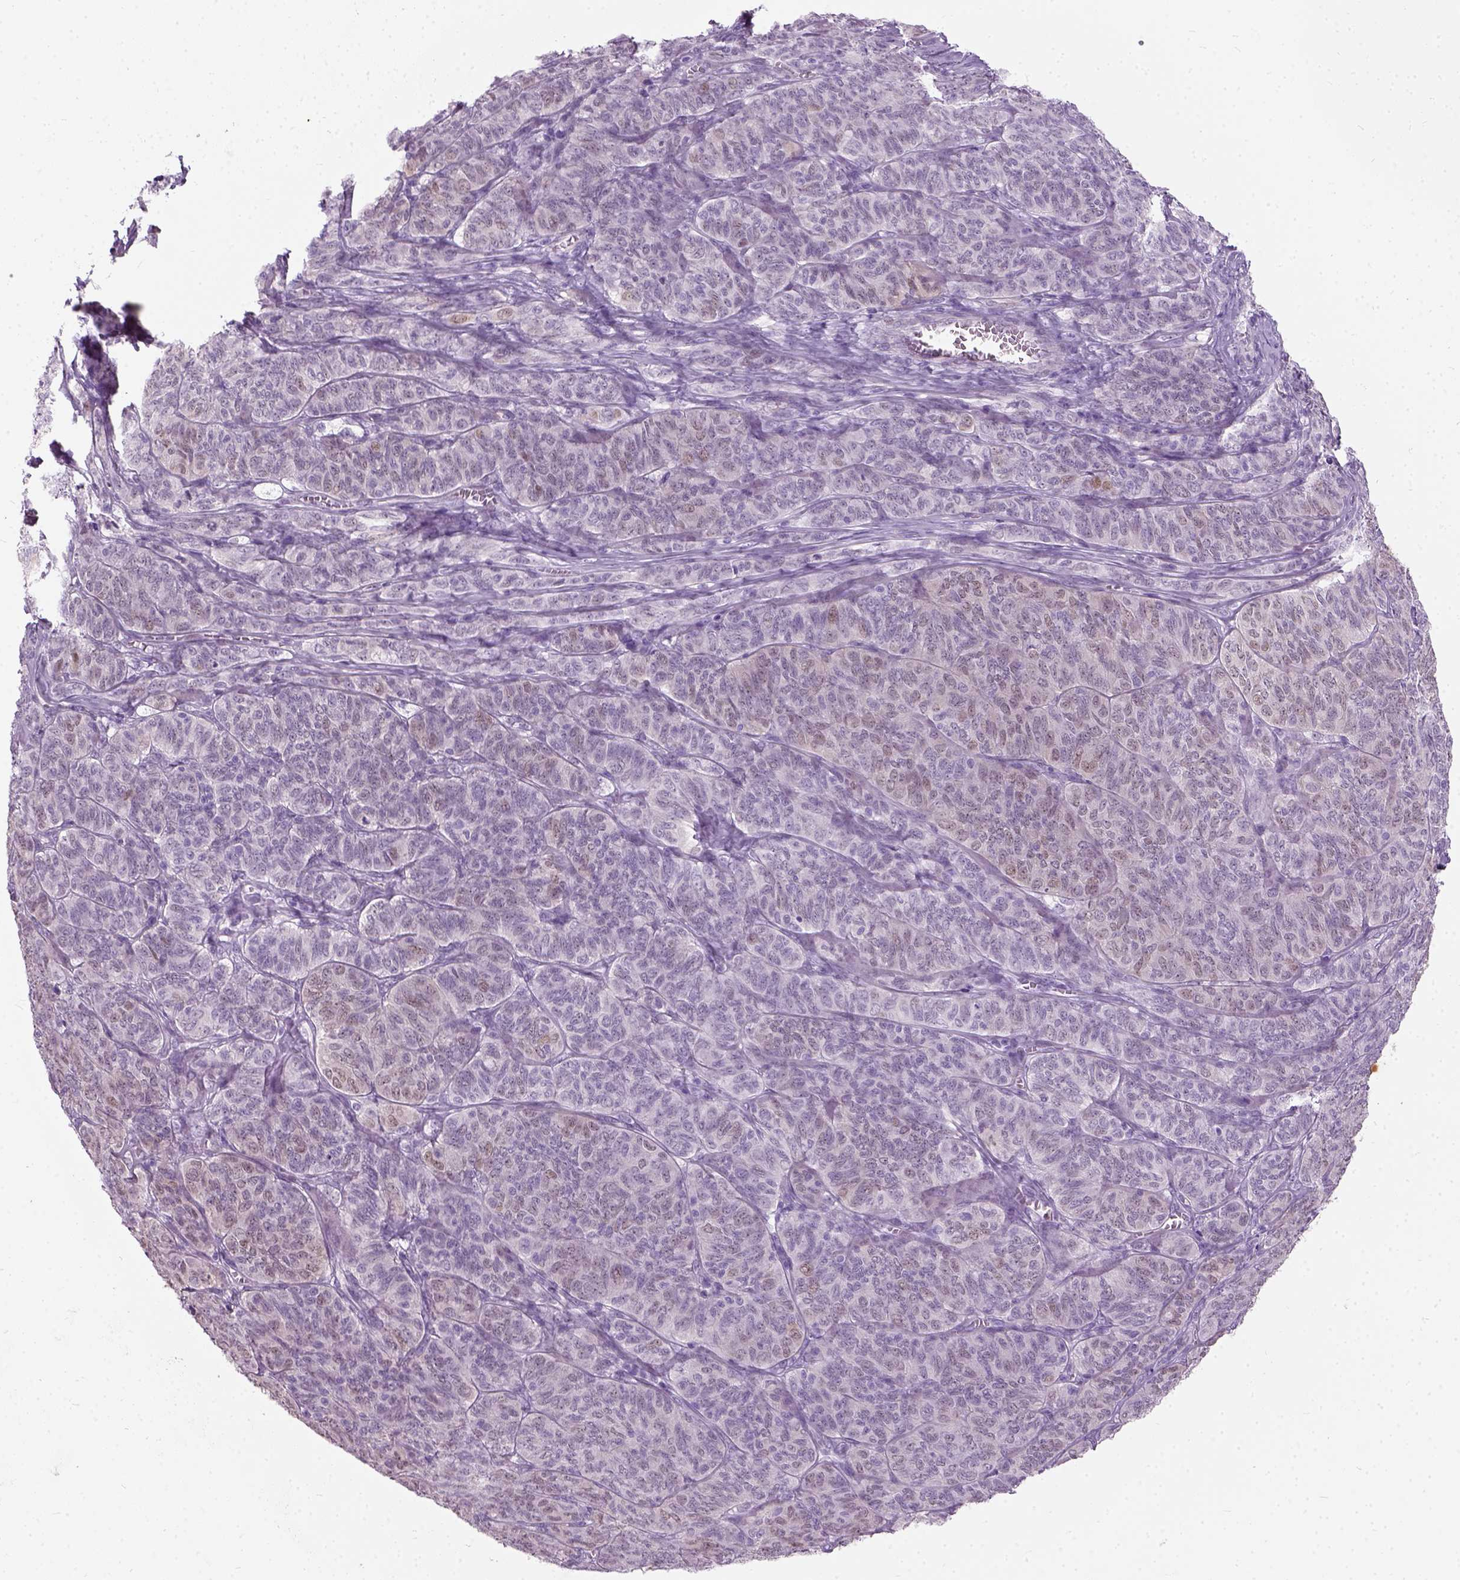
{"staining": {"intensity": "negative", "quantity": "none", "location": "none"}, "tissue": "ovarian cancer", "cell_type": "Tumor cells", "image_type": "cancer", "snomed": [{"axis": "morphology", "description": "Carcinoma, endometroid"}, {"axis": "topography", "description": "Ovary"}], "caption": "A histopathology image of endometroid carcinoma (ovarian) stained for a protein exhibits no brown staining in tumor cells. The staining was performed using DAB to visualize the protein expression in brown, while the nuclei were stained in blue with hematoxylin (Magnification: 20x).", "gene": "AXDND1", "patient": {"sex": "female", "age": 80}}